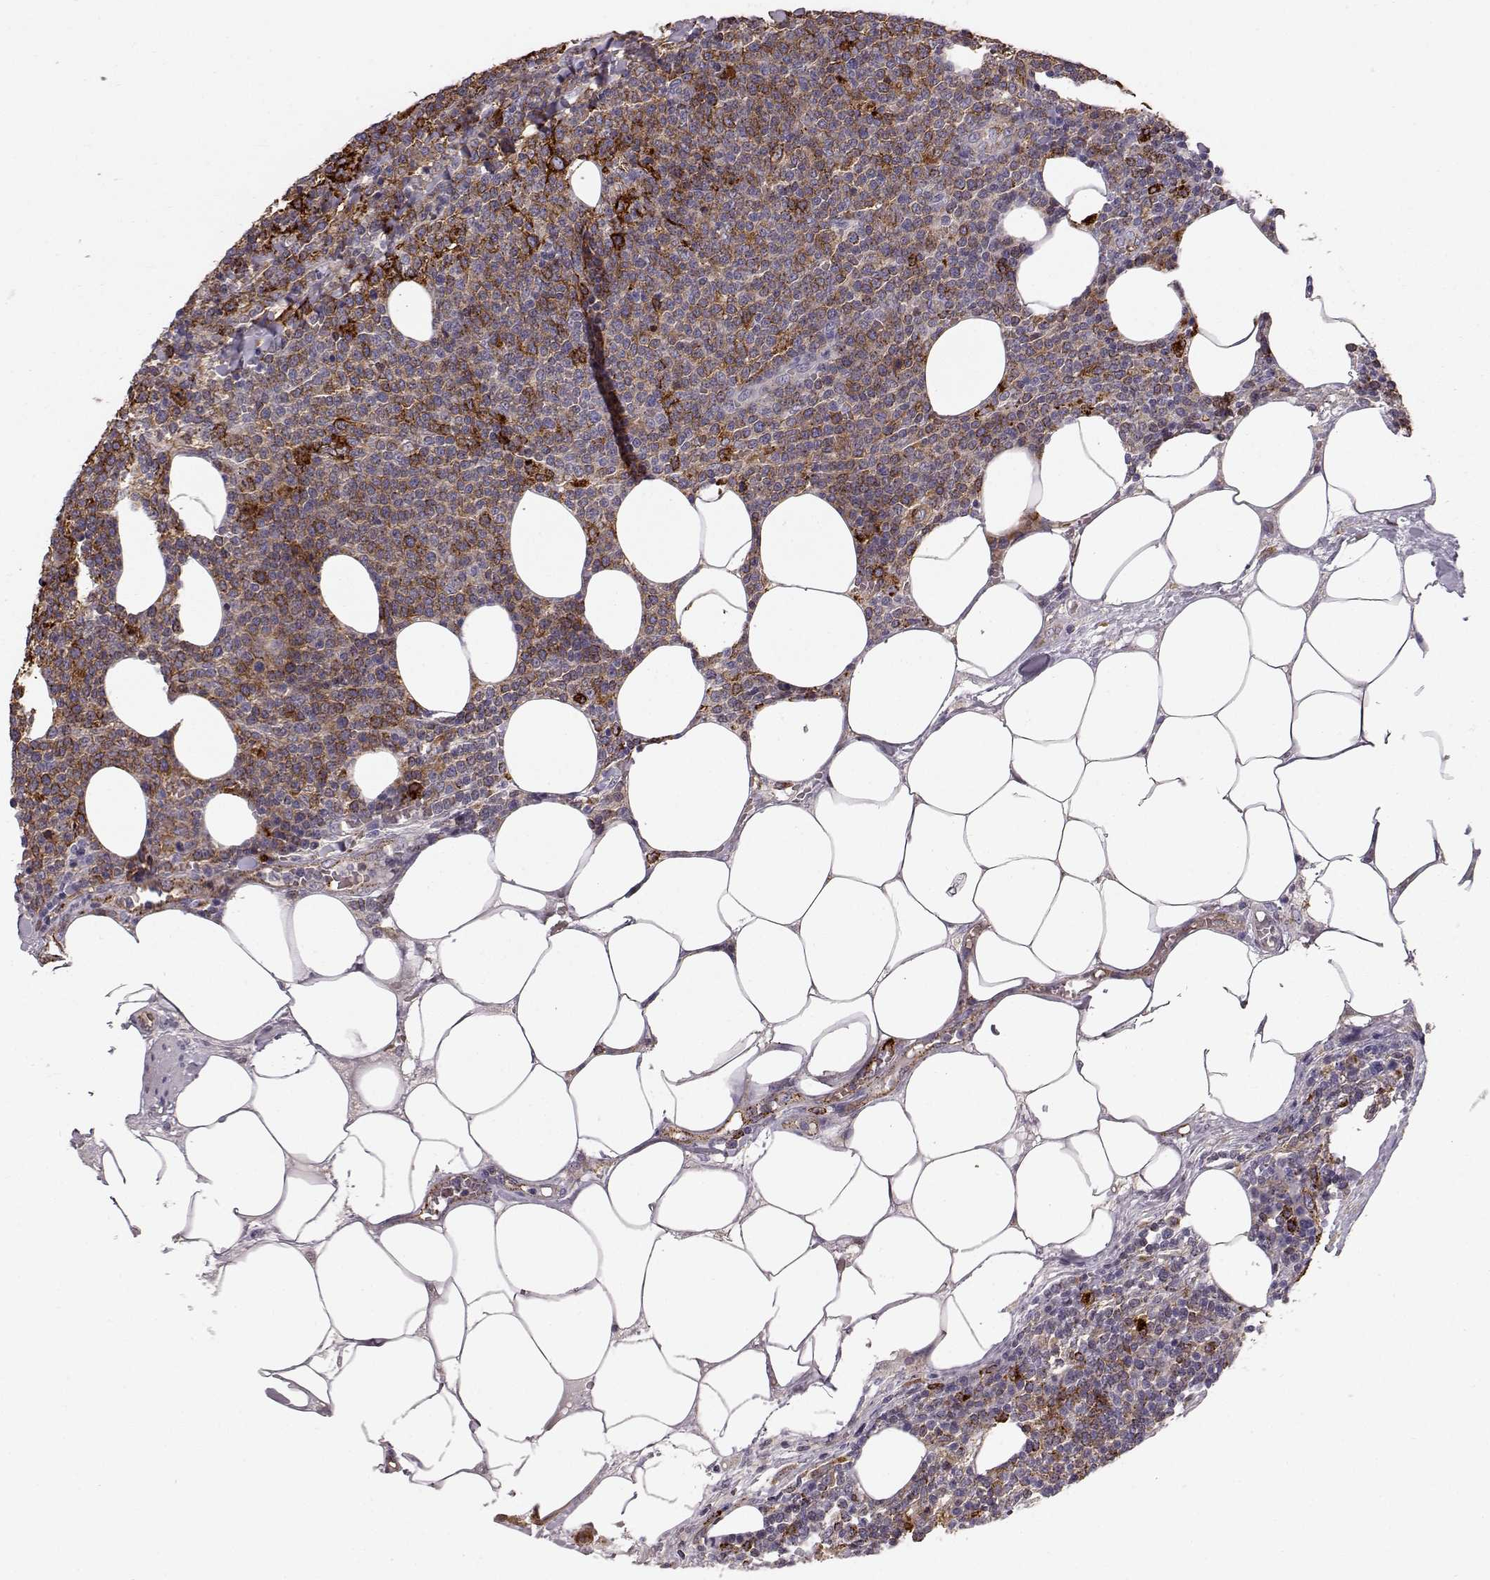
{"staining": {"intensity": "strong", "quantity": "<25%", "location": "cytoplasmic/membranous"}, "tissue": "lymphoma", "cell_type": "Tumor cells", "image_type": "cancer", "snomed": [{"axis": "morphology", "description": "Malignant lymphoma, non-Hodgkin's type, High grade"}, {"axis": "topography", "description": "Lymph node"}], "caption": "An image of lymphoma stained for a protein exhibits strong cytoplasmic/membranous brown staining in tumor cells.", "gene": "CCNF", "patient": {"sex": "male", "age": 61}}